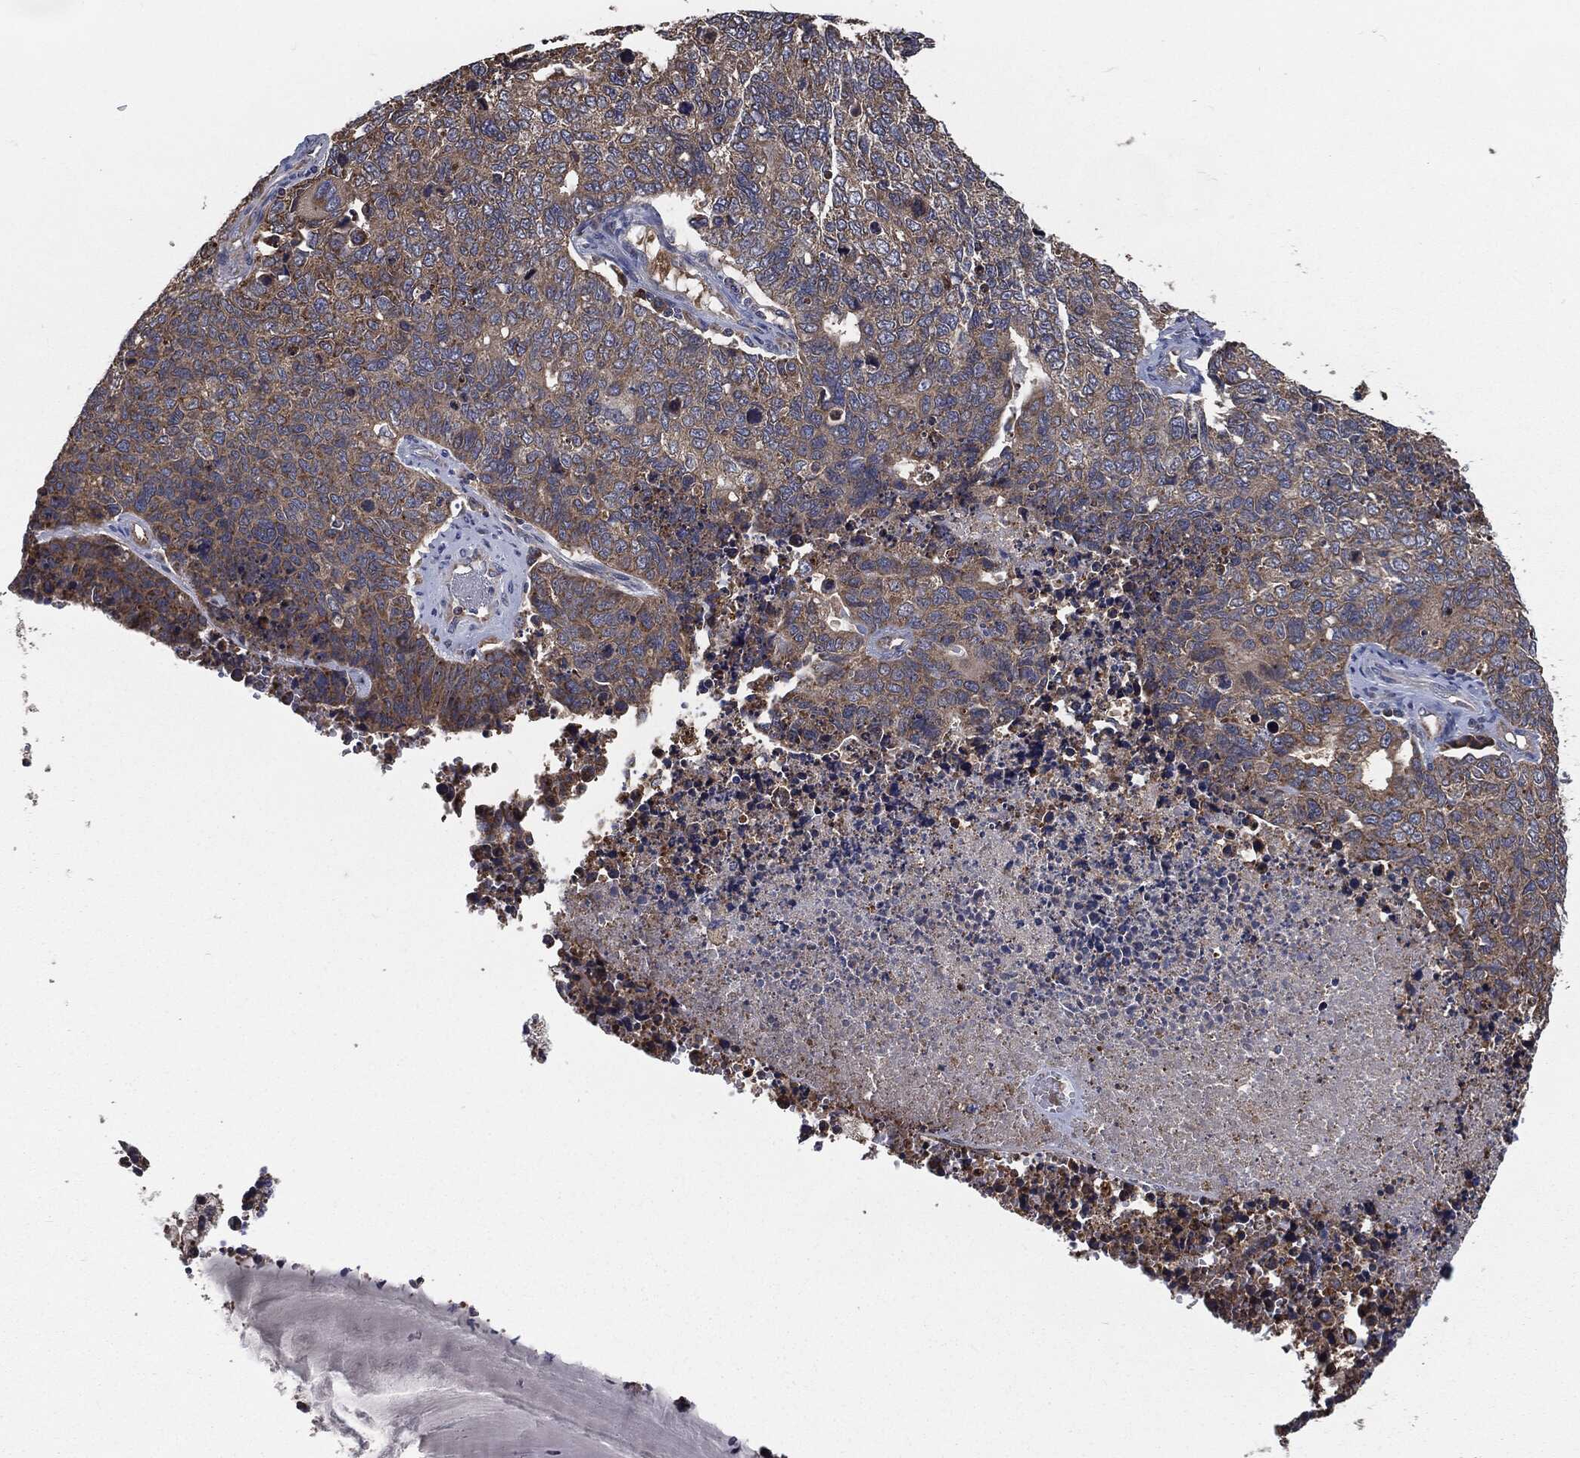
{"staining": {"intensity": "moderate", "quantity": "25%-75%", "location": "cytoplasmic/membranous"}, "tissue": "cervical cancer", "cell_type": "Tumor cells", "image_type": "cancer", "snomed": [{"axis": "morphology", "description": "Squamous cell carcinoma, NOS"}, {"axis": "topography", "description": "Cervix"}], "caption": "Immunohistochemistry (DAB (3,3'-diaminobenzidine)) staining of human squamous cell carcinoma (cervical) shows moderate cytoplasmic/membranous protein staining in about 25%-75% of tumor cells. (Brightfield microscopy of DAB IHC at high magnification).", "gene": "PRDX4", "patient": {"sex": "female", "age": 63}}